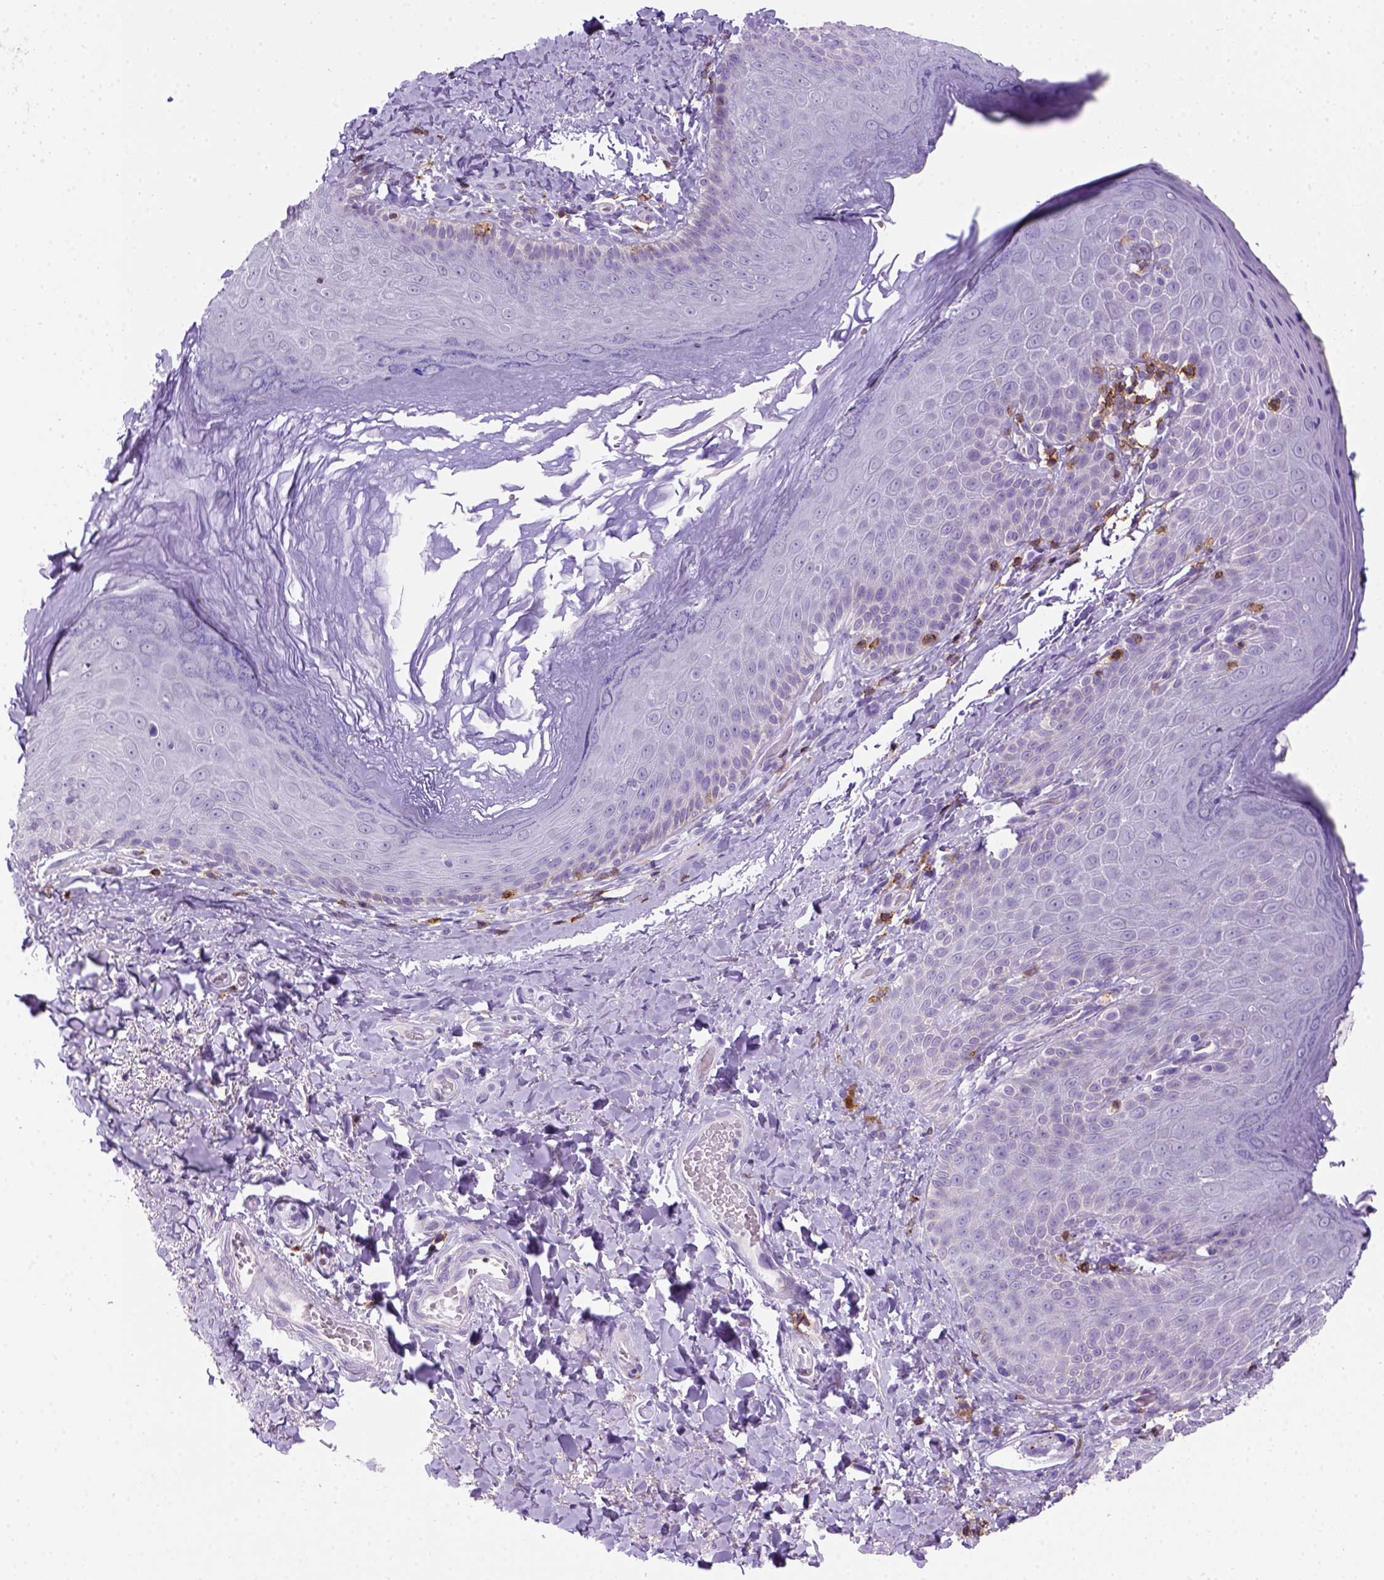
{"staining": {"intensity": "negative", "quantity": "none", "location": "none"}, "tissue": "skin", "cell_type": "Epidermal cells", "image_type": "normal", "snomed": [{"axis": "morphology", "description": "Normal tissue, NOS"}, {"axis": "topography", "description": "Anal"}], "caption": "Human skin stained for a protein using immunohistochemistry shows no staining in epidermal cells.", "gene": "CD3E", "patient": {"sex": "male", "age": 53}}